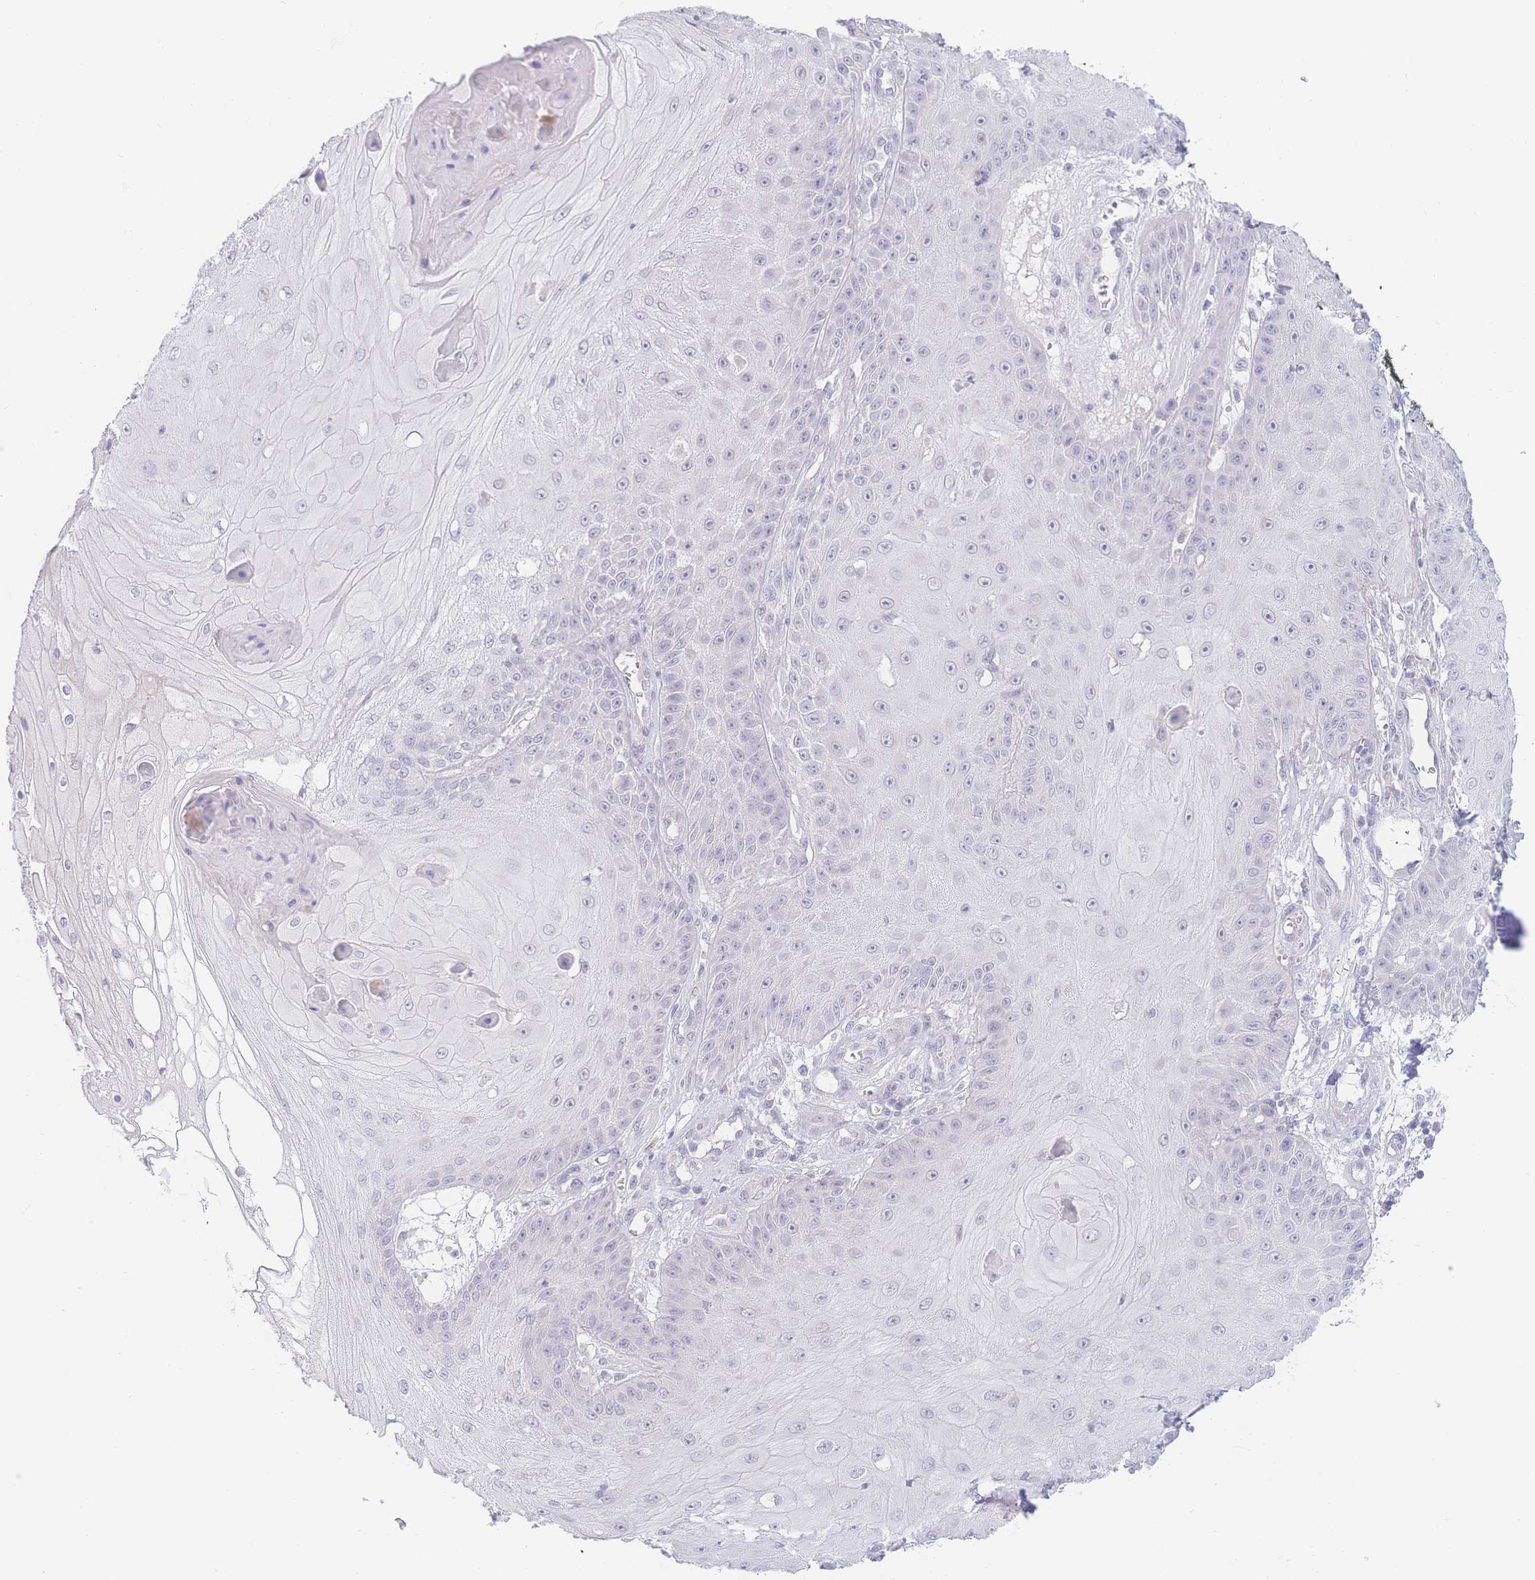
{"staining": {"intensity": "negative", "quantity": "none", "location": "none"}, "tissue": "skin cancer", "cell_type": "Tumor cells", "image_type": "cancer", "snomed": [{"axis": "morphology", "description": "Squamous cell carcinoma, NOS"}, {"axis": "topography", "description": "Skin"}], "caption": "Tumor cells show no significant protein positivity in skin squamous cell carcinoma. (DAB (3,3'-diaminobenzidine) immunohistochemistry, high magnification).", "gene": "PRSS22", "patient": {"sex": "male", "age": 70}}